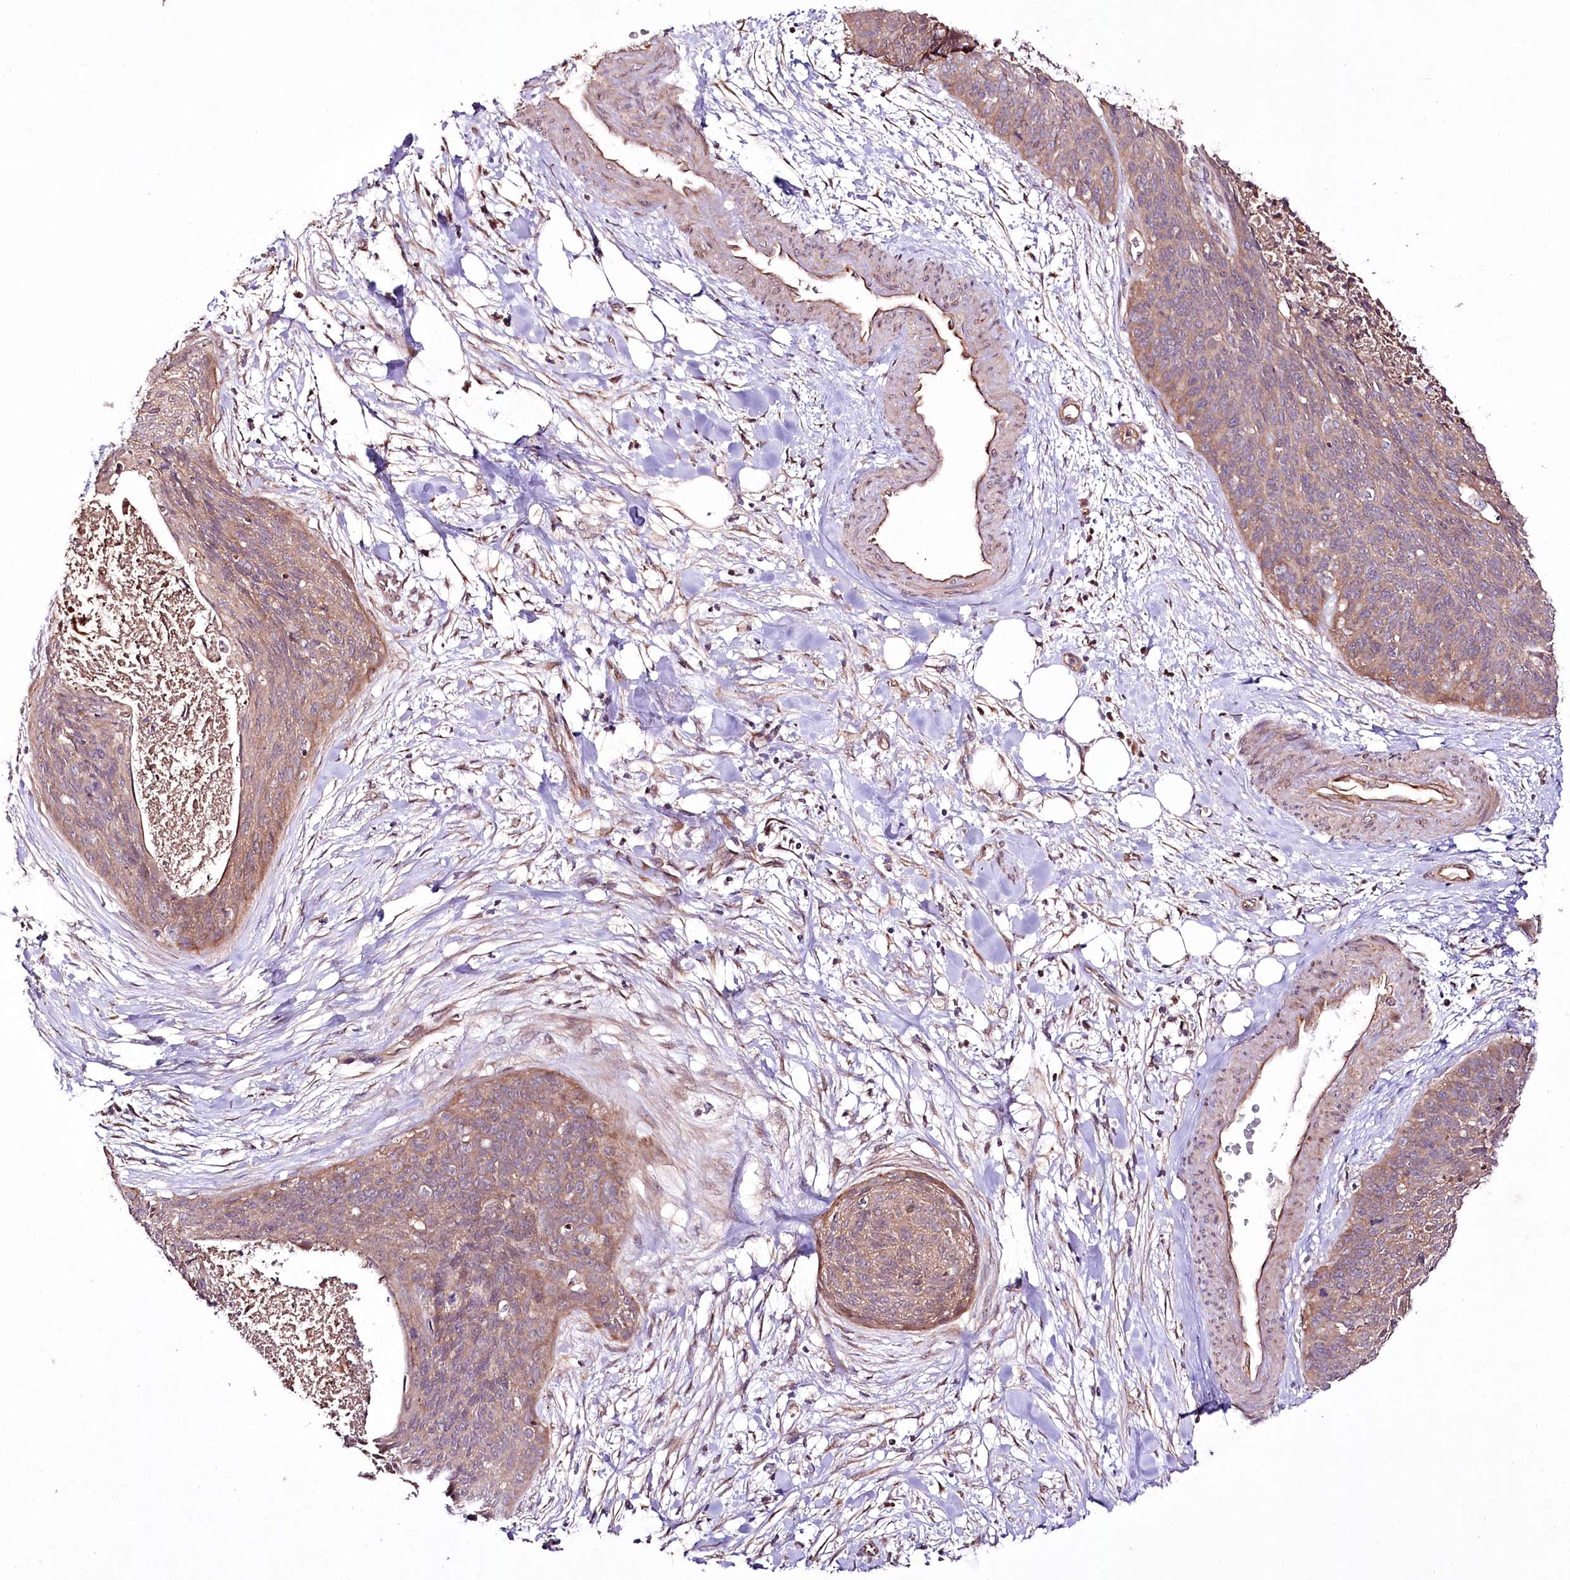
{"staining": {"intensity": "weak", "quantity": ">75%", "location": "cytoplasmic/membranous"}, "tissue": "cervical cancer", "cell_type": "Tumor cells", "image_type": "cancer", "snomed": [{"axis": "morphology", "description": "Squamous cell carcinoma, NOS"}, {"axis": "topography", "description": "Cervix"}], "caption": "An image of cervical squamous cell carcinoma stained for a protein displays weak cytoplasmic/membranous brown staining in tumor cells.", "gene": "REXO2", "patient": {"sex": "female", "age": 55}}